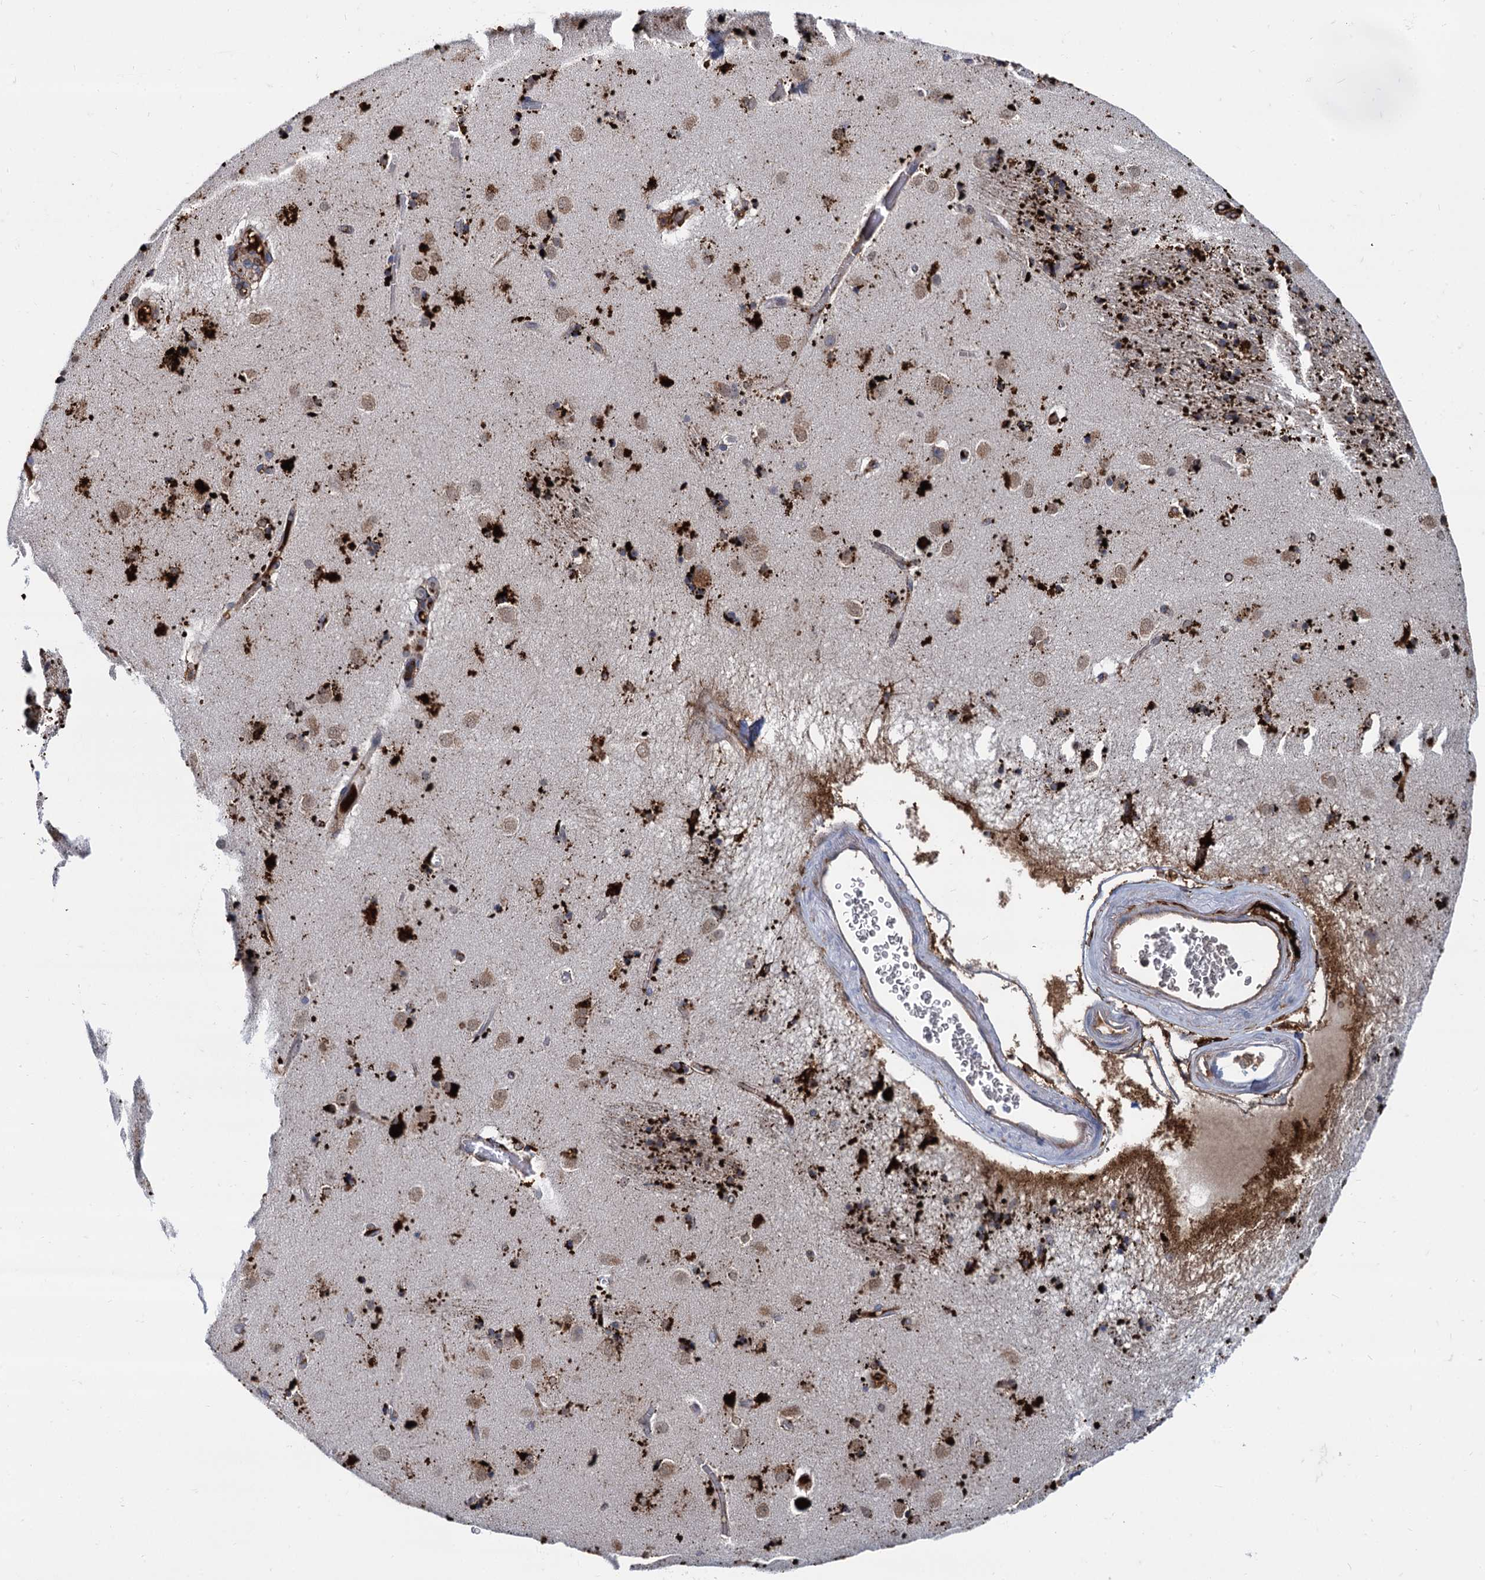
{"staining": {"intensity": "strong", "quantity": ">75%", "location": "cytoplasmic/membranous"}, "tissue": "caudate", "cell_type": "Glial cells", "image_type": "normal", "snomed": [{"axis": "morphology", "description": "Normal tissue, NOS"}, {"axis": "topography", "description": "Lateral ventricle wall"}], "caption": "Immunohistochemical staining of benign human caudate shows >75% levels of strong cytoplasmic/membranous protein staining in about >75% of glial cells.", "gene": "APOD", "patient": {"sex": "male", "age": 70}}